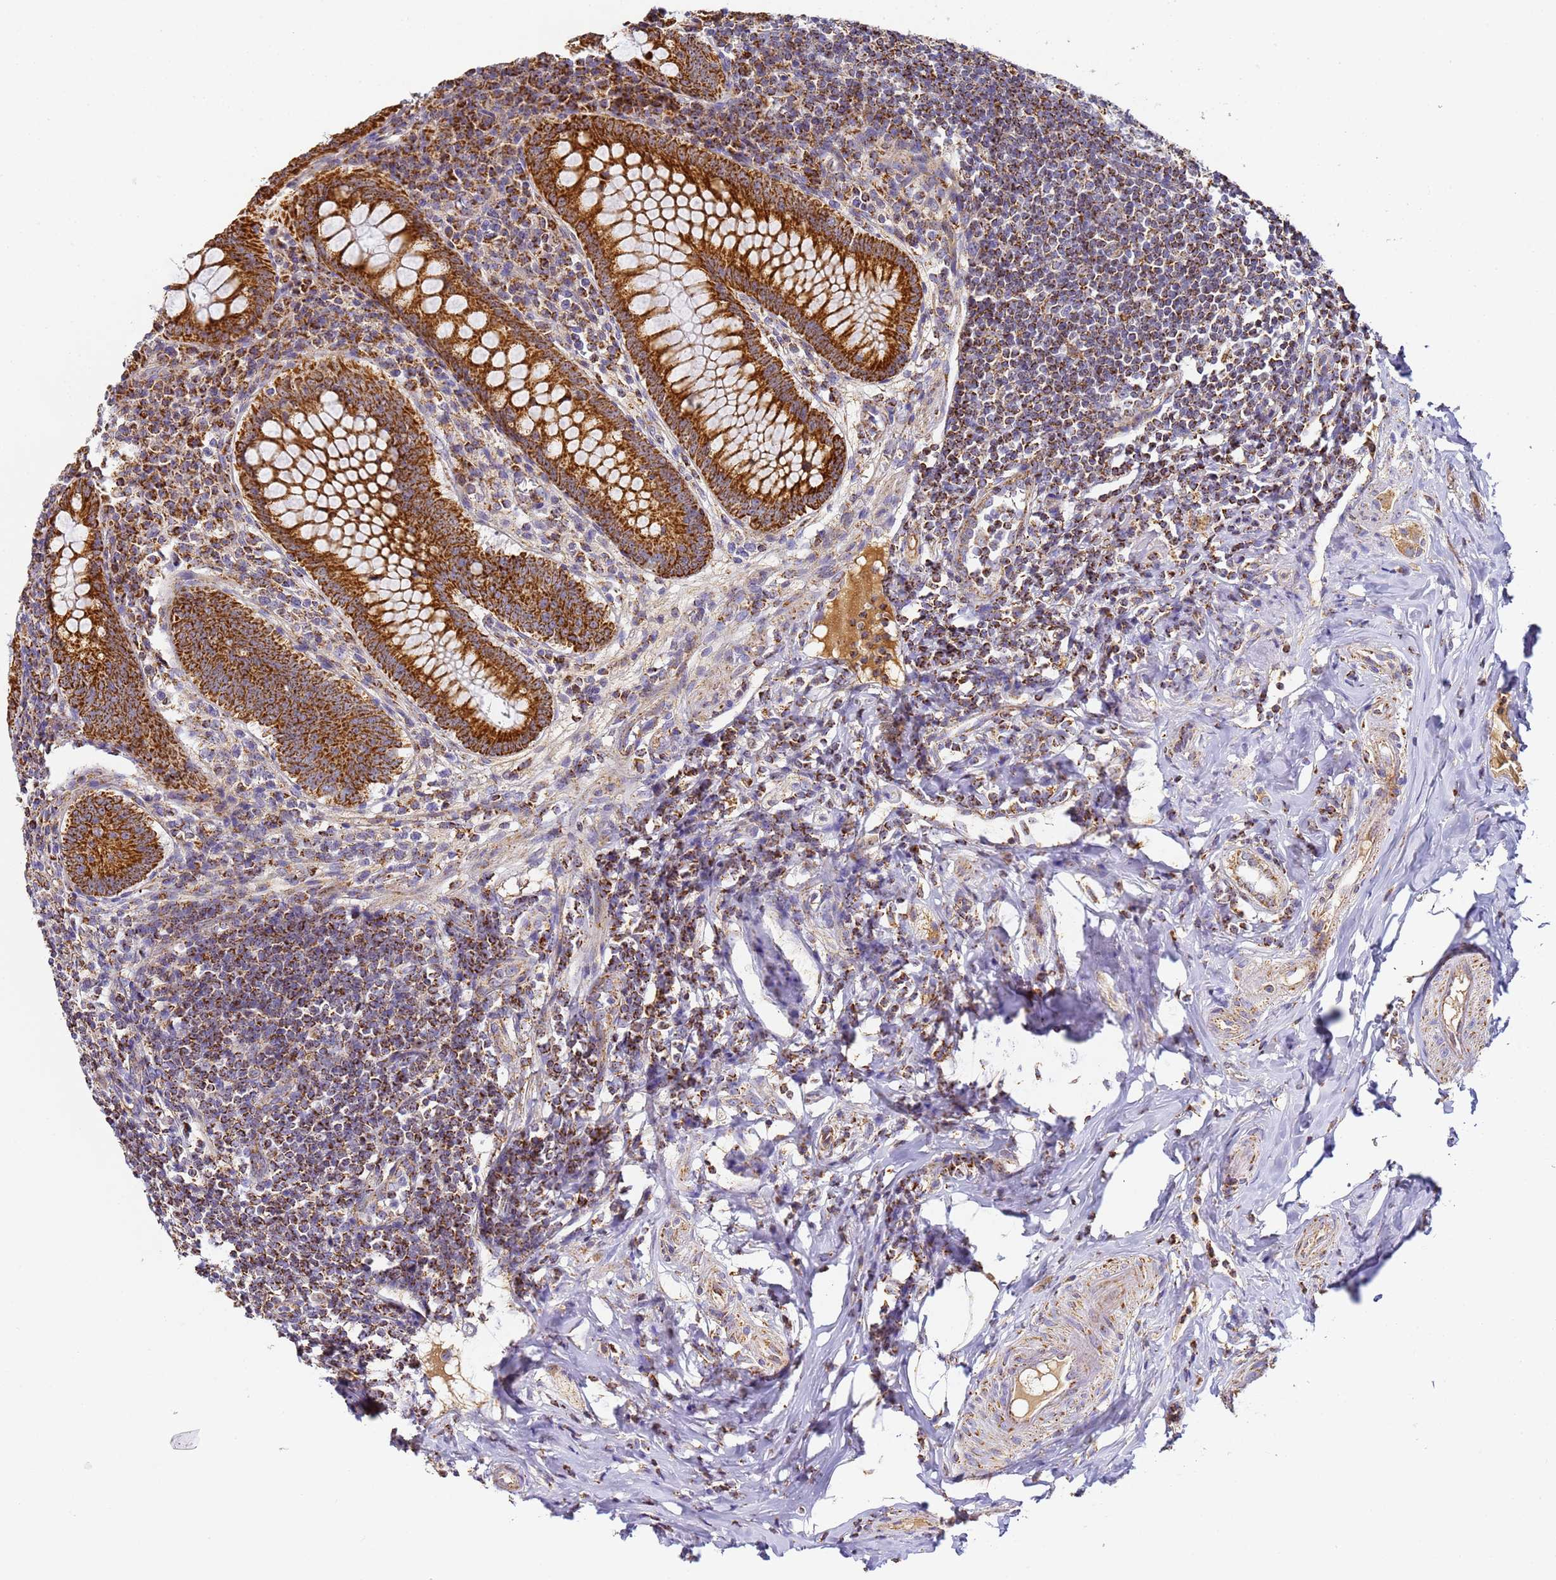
{"staining": {"intensity": "strong", "quantity": ">75%", "location": "cytoplasmic/membranous"}, "tissue": "appendix", "cell_type": "Glandular cells", "image_type": "normal", "snomed": [{"axis": "morphology", "description": "Normal tissue, NOS"}, {"axis": "topography", "description": "Appendix"}], "caption": "Glandular cells show strong cytoplasmic/membranous expression in about >75% of cells in benign appendix.", "gene": "FRG2B", "patient": {"sex": "female", "age": 33}}